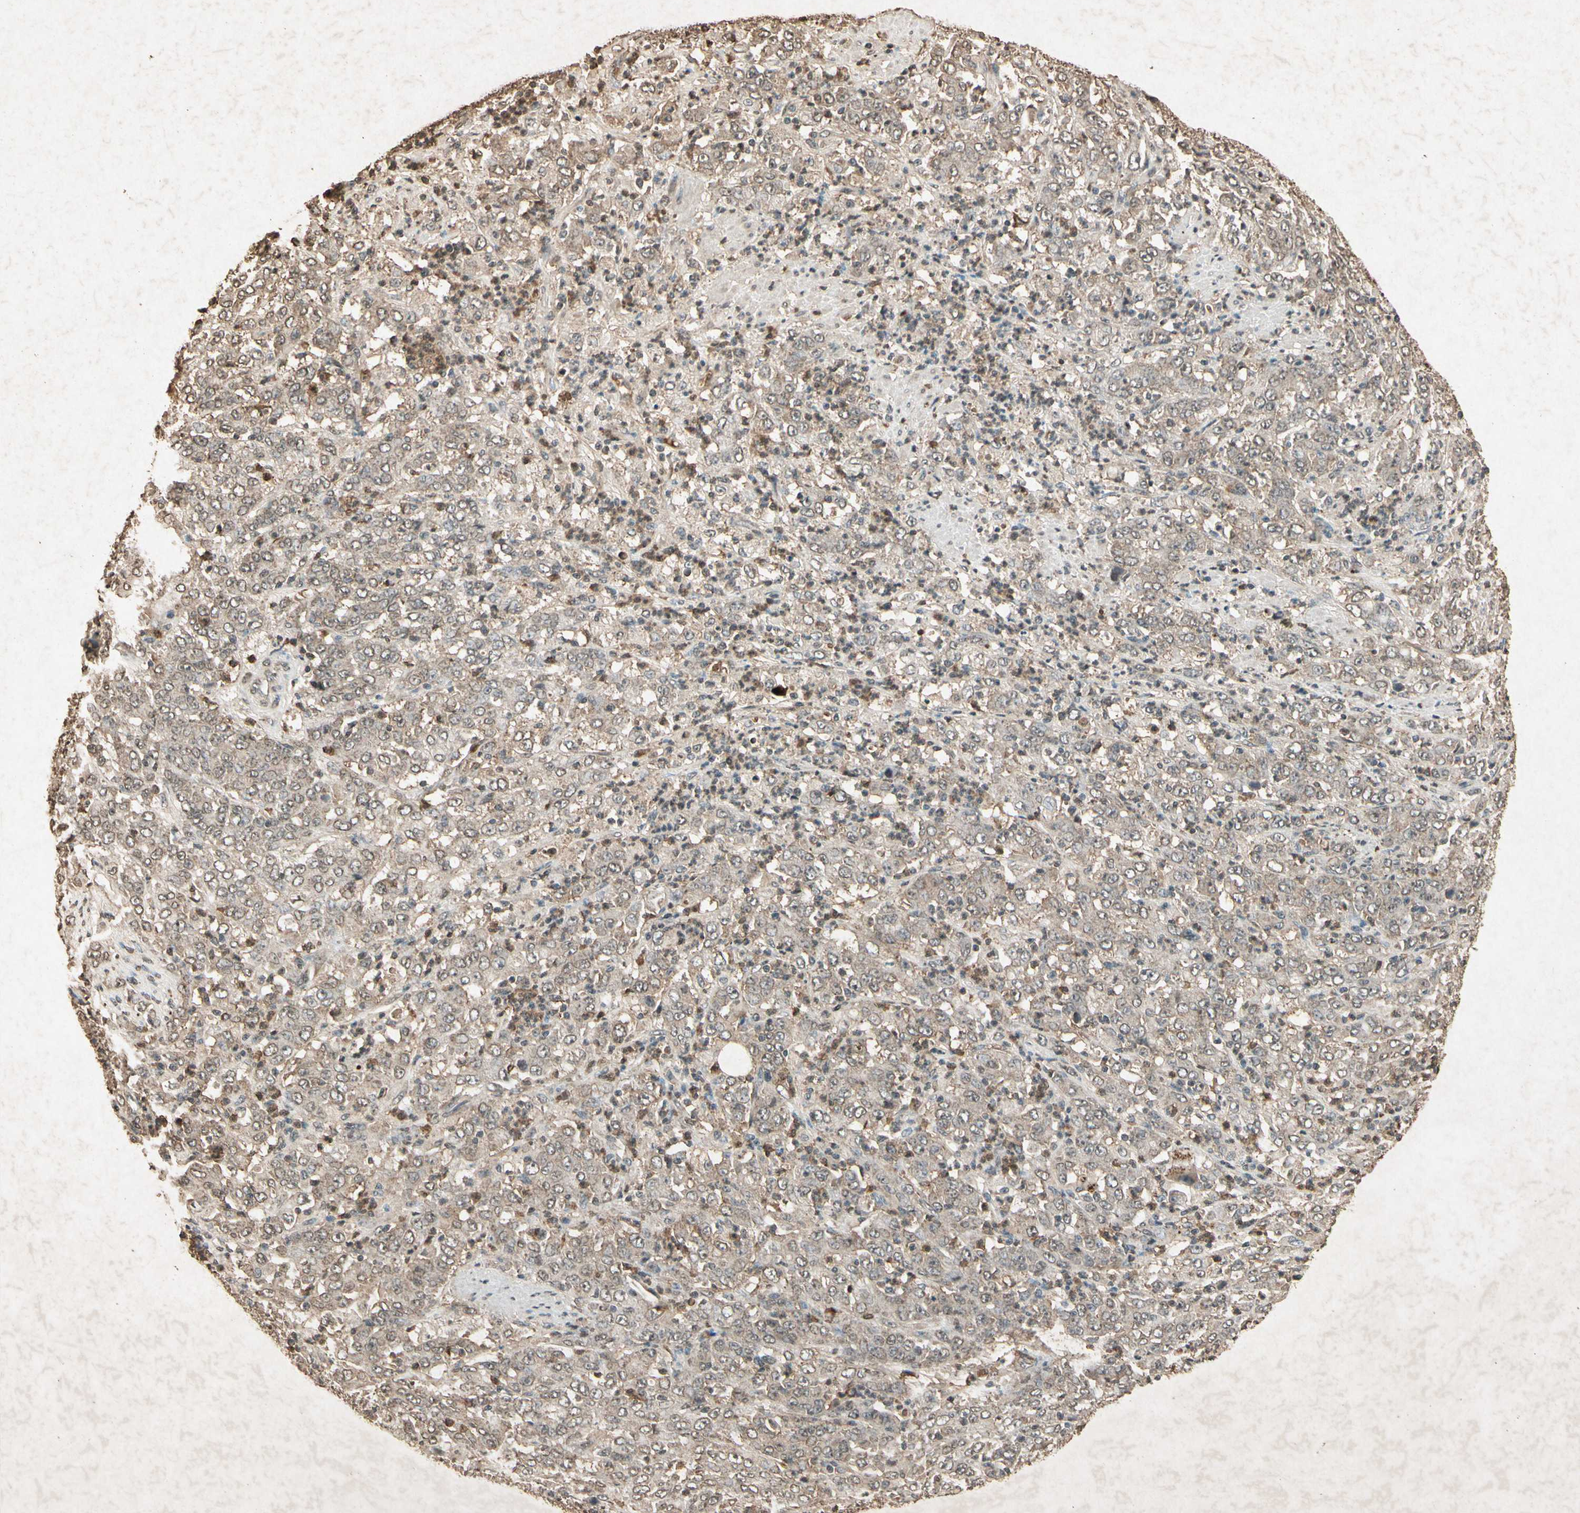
{"staining": {"intensity": "weak", "quantity": ">75%", "location": "cytoplasmic/membranous,nuclear"}, "tissue": "stomach cancer", "cell_type": "Tumor cells", "image_type": "cancer", "snomed": [{"axis": "morphology", "description": "Adenocarcinoma, NOS"}, {"axis": "topography", "description": "Stomach, lower"}], "caption": "Immunohistochemical staining of stomach cancer reveals low levels of weak cytoplasmic/membranous and nuclear positivity in approximately >75% of tumor cells.", "gene": "GC", "patient": {"sex": "female", "age": 71}}